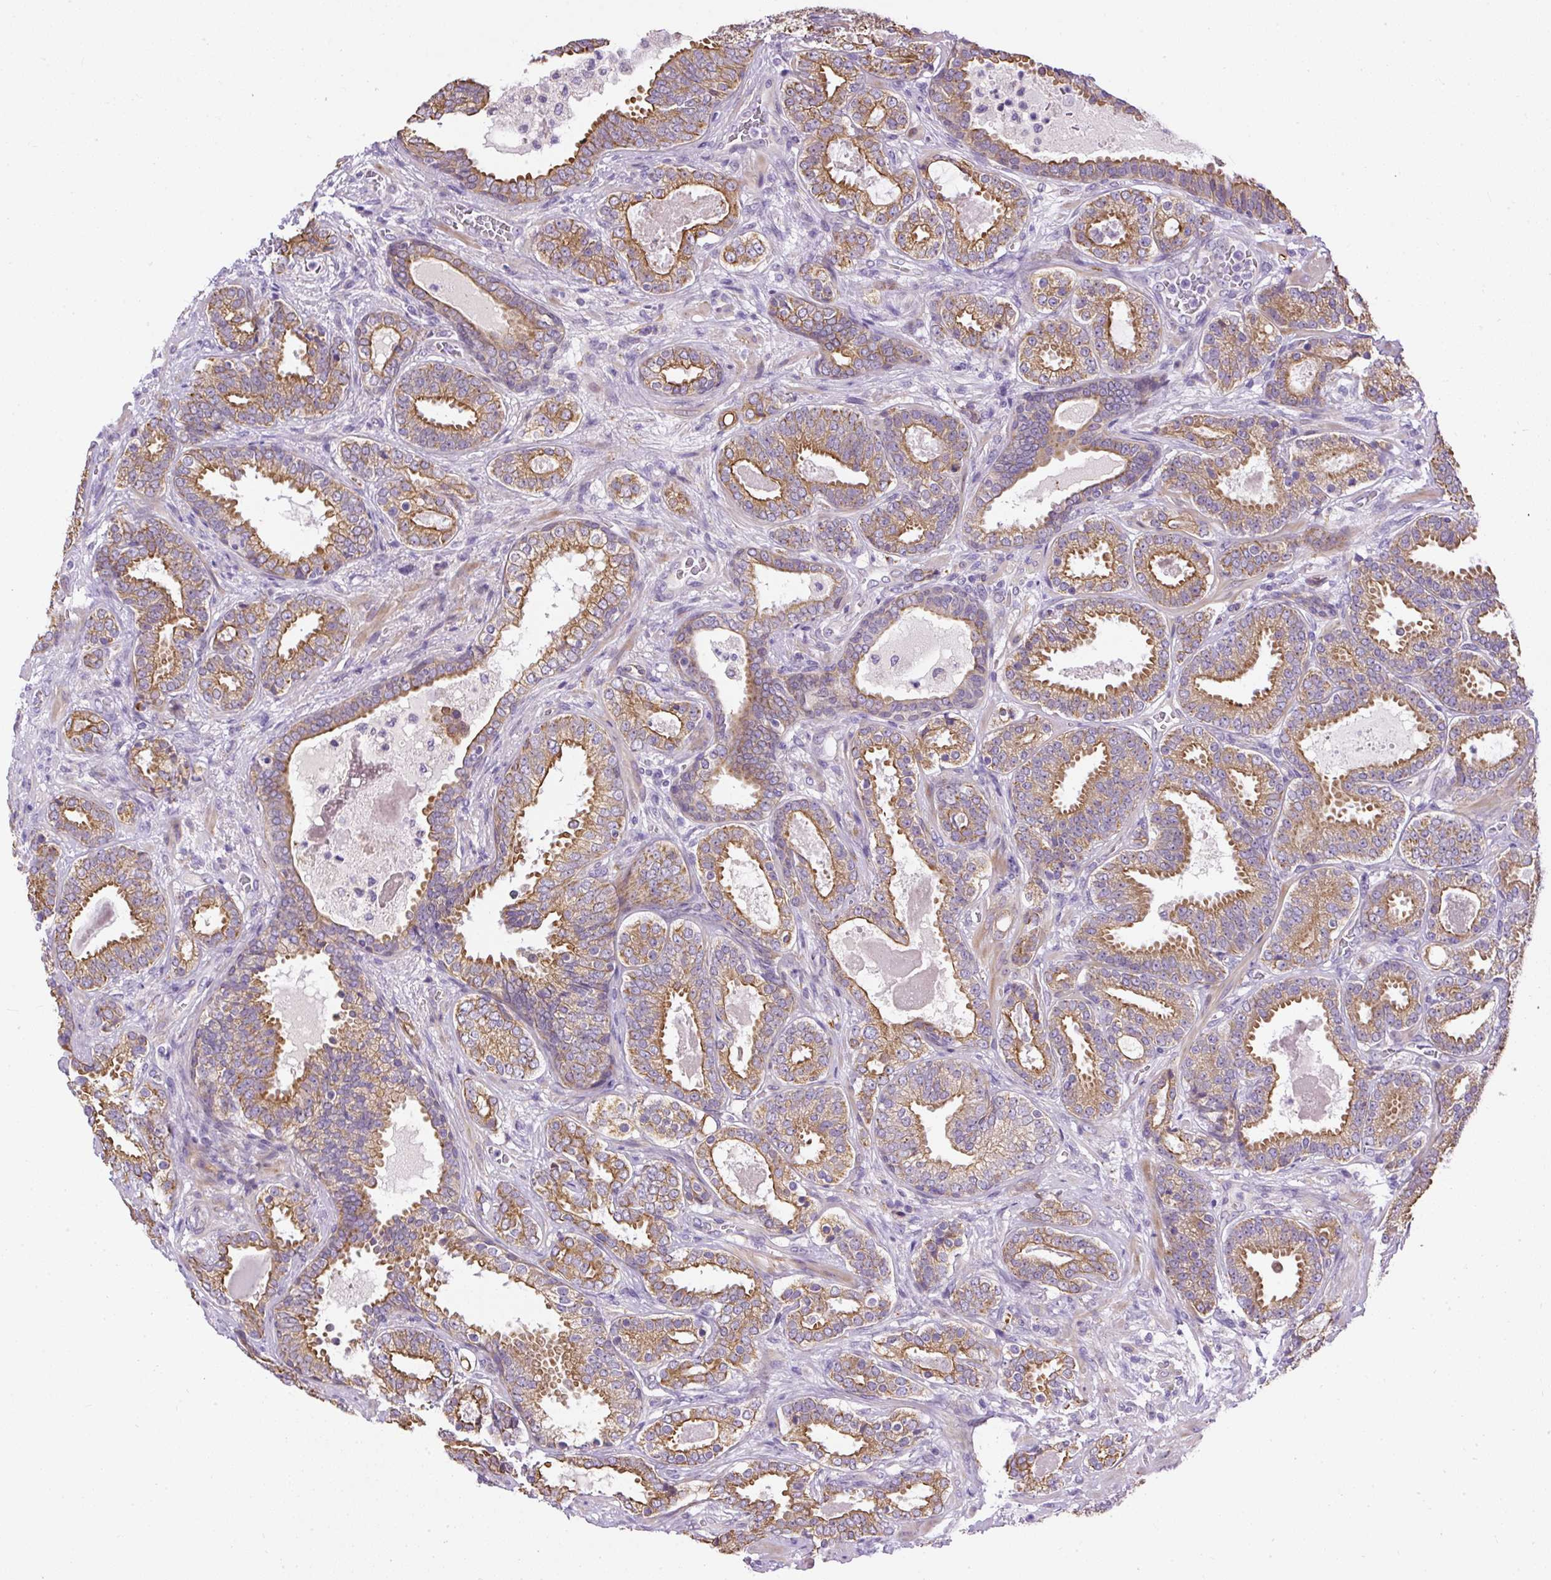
{"staining": {"intensity": "moderate", "quantity": ">75%", "location": "cytoplasmic/membranous"}, "tissue": "prostate cancer", "cell_type": "Tumor cells", "image_type": "cancer", "snomed": [{"axis": "morphology", "description": "Adenocarcinoma, High grade"}, {"axis": "topography", "description": "Prostate"}], "caption": "The immunohistochemical stain shows moderate cytoplasmic/membranous positivity in tumor cells of high-grade adenocarcinoma (prostate) tissue.", "gene": "FAM149A", "patient": {"sex": "male", "age": 65}}